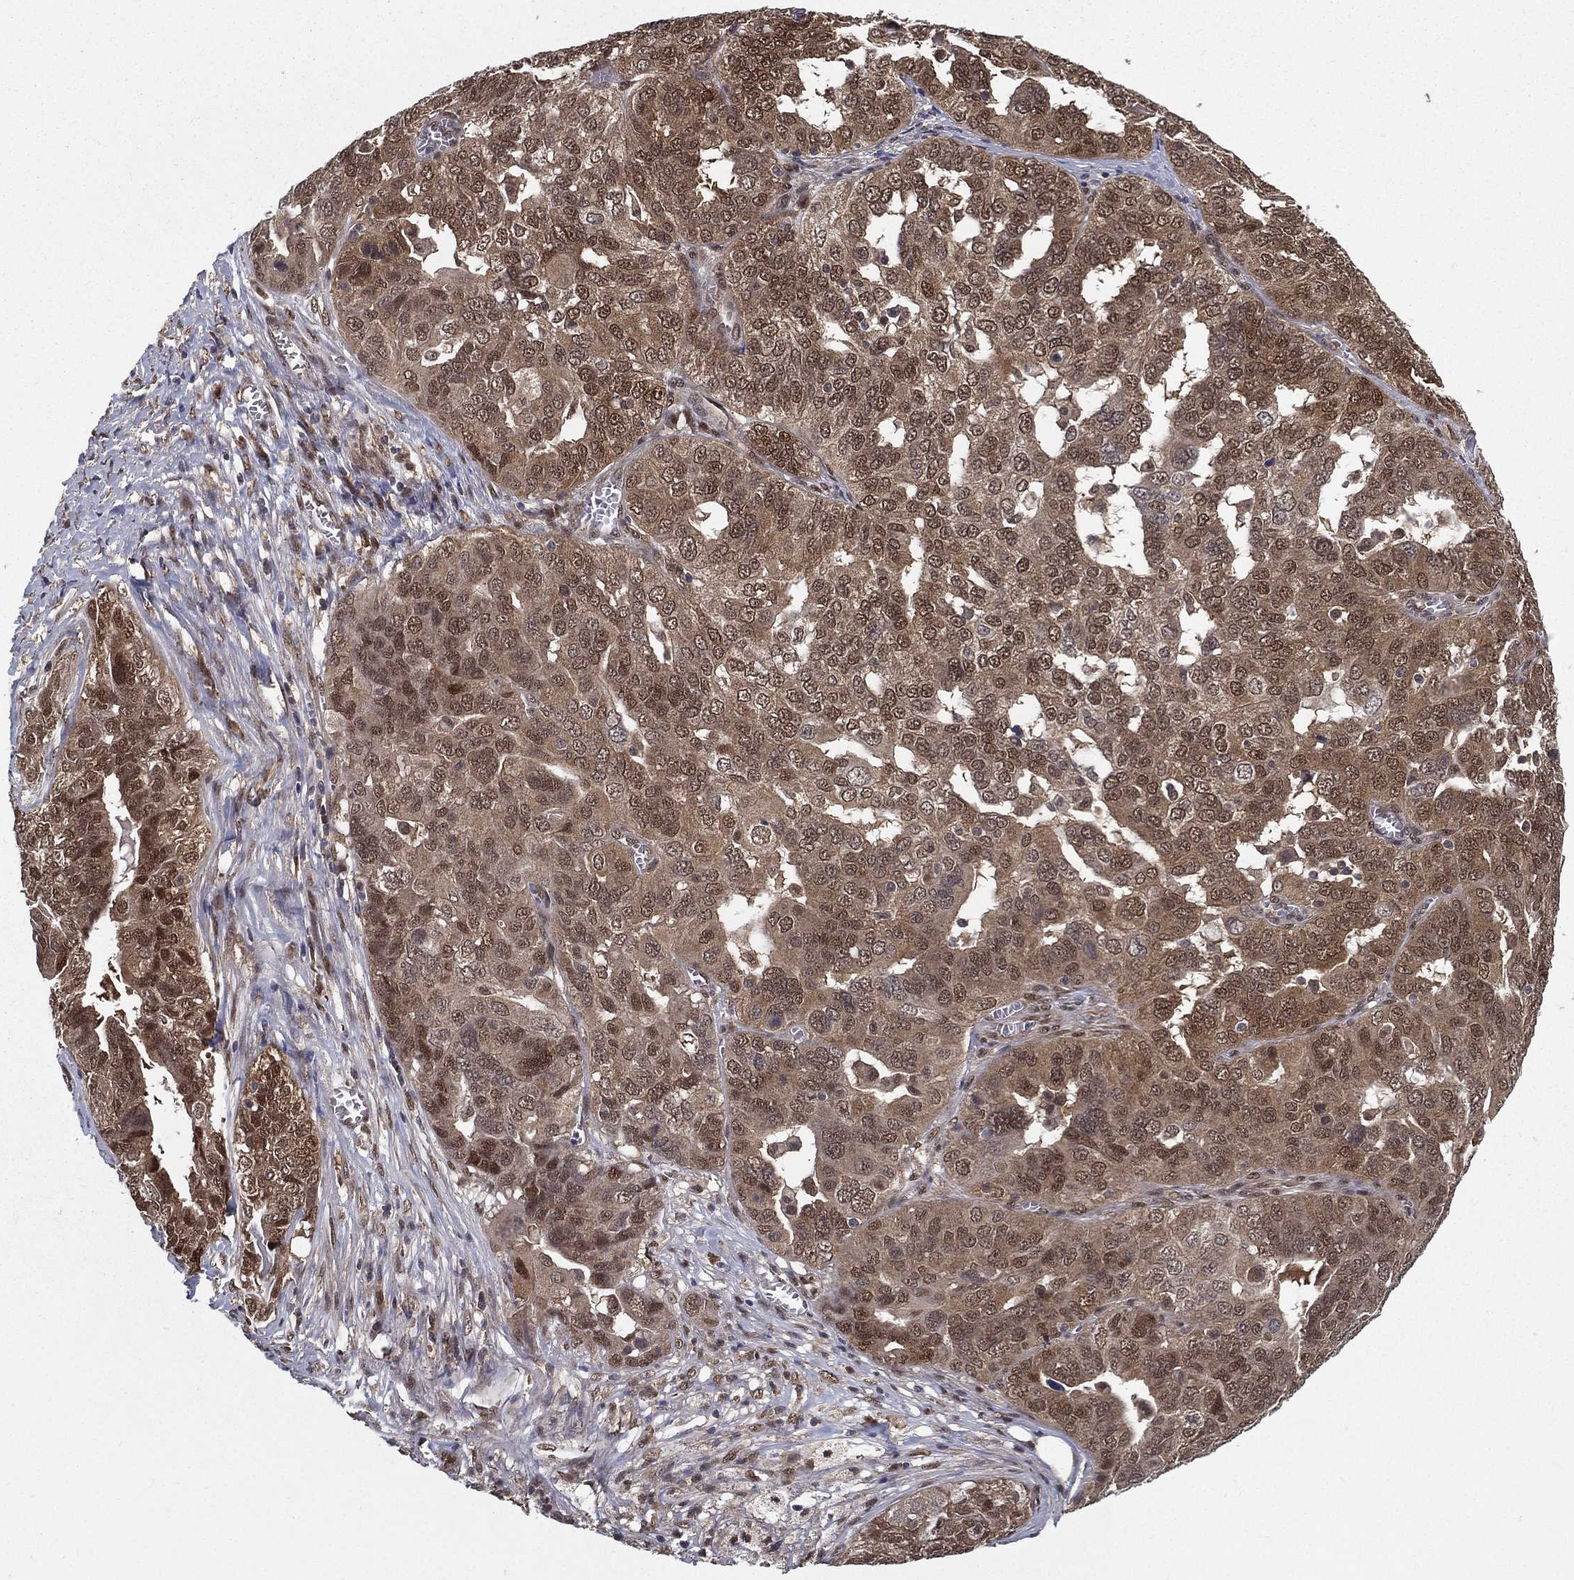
{"staining": {"intensity": "moderate", "quantity": "25%-75%", "location": "cytoplasmic/membranous,nuclear"}, "tissue": "ovarian cancer", "cell_type": "Tumor cells", "image_type": "cancer", "snomed": [{"axis": "morphology", "description": "Carcinoma, endometroid"}, {"axis": "topography", "description": "Soft tissue"}, {"axis": "topography", "description": "Ovary"}], "caption": "Brown immunohistochemical staining in human ovarian cancer demonstrates moderate cytoplasmic/membranous and nuclear staining in approximately 25%-75% of tumor cells.", "gene": "CARM1", "patient": {"sex": "female", "age": 52}}